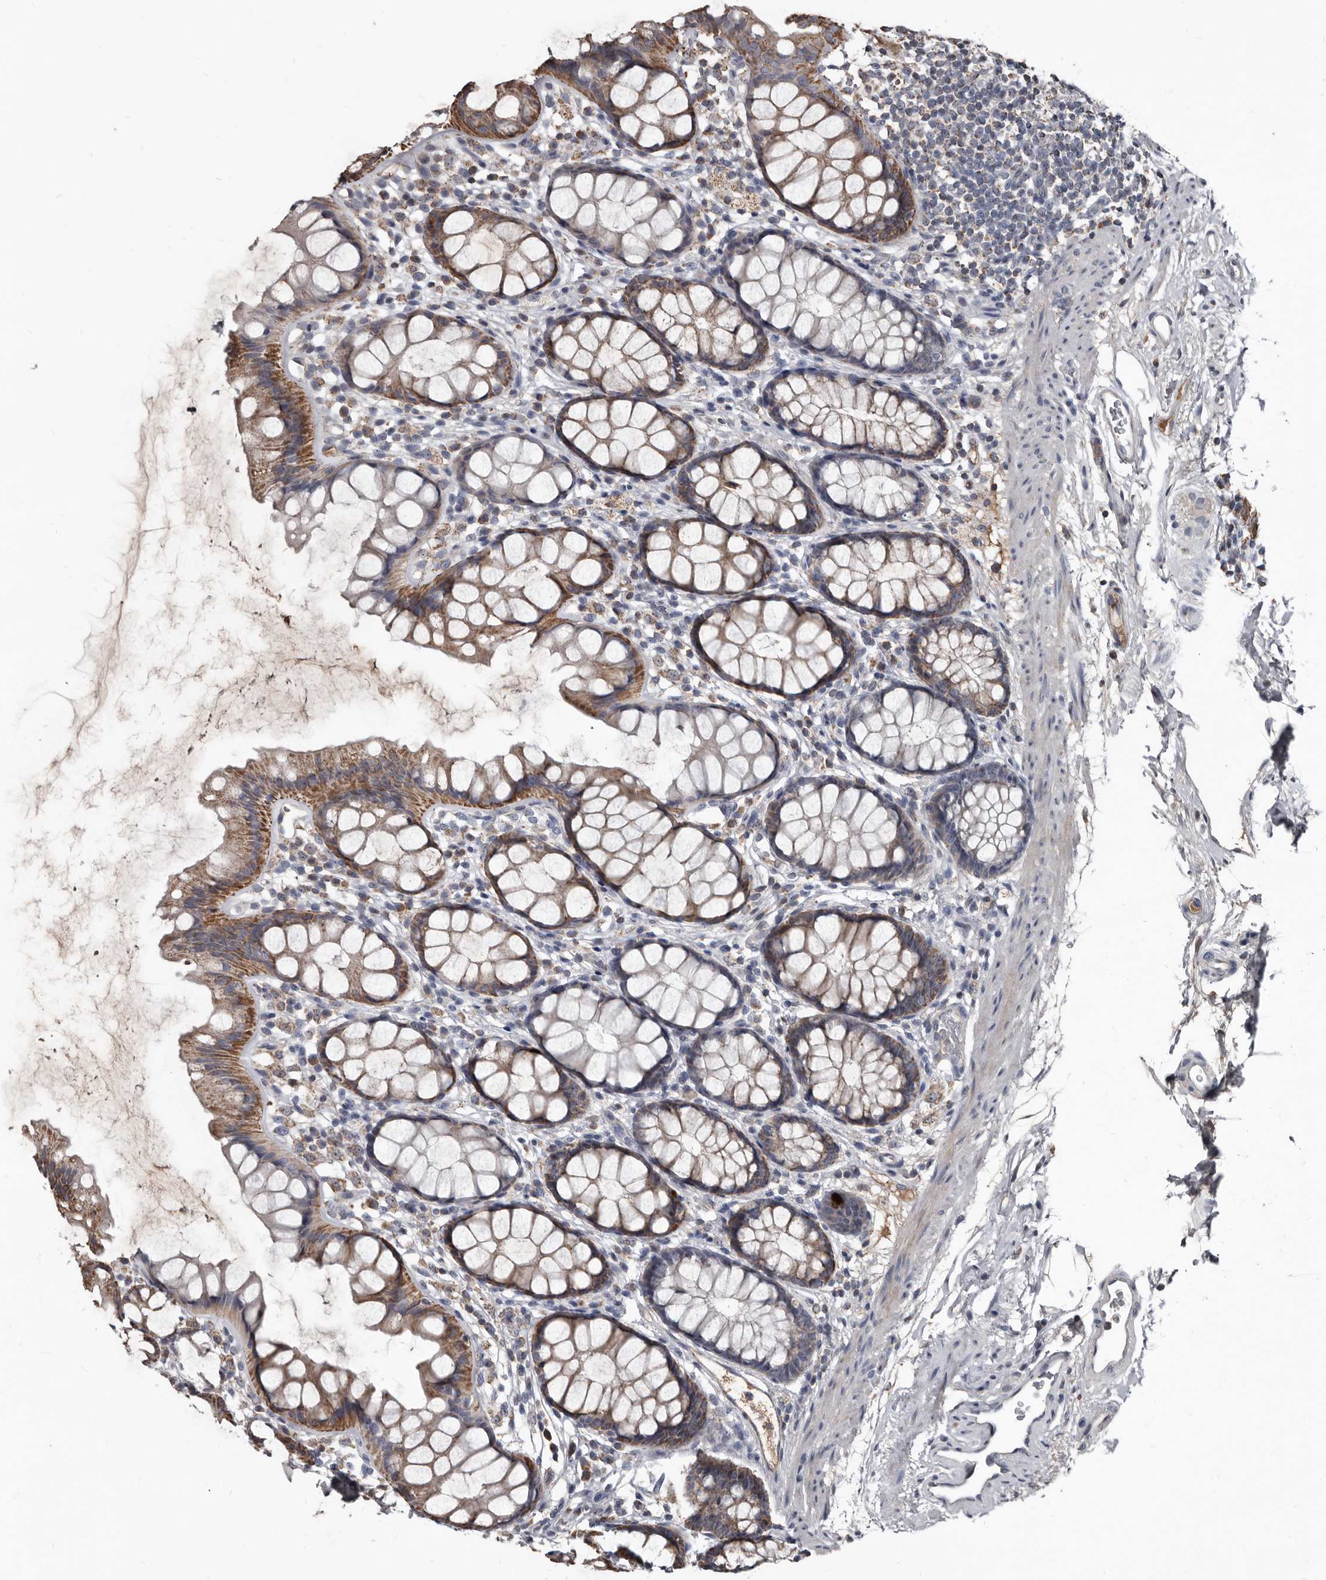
{"staining": {"intensity": "moderate", "quantity": ">75%", "location": "cytoplasmic/membranous"}, "tissue": "rectum", "cell_type": "Glandular cells", "image_type": "normal", "snomed": [{"axis": "morphology", "description": "Normal tissue, NOS"}, {"axis": "topography", "description": "Rectum"}], "caption": "Moderate cytoplasmic/membranous positivity is seen in approximately >75% of glandular cells in benign rectum. The protein of interest is stained brown, and the nuclei are stained in blue (DAB (3,3'-diaminobenzidine) IHC with brightfield microscopy, high magnification).", "gene": "GREB1", "patient": {"sex": "female", "age": 65}}